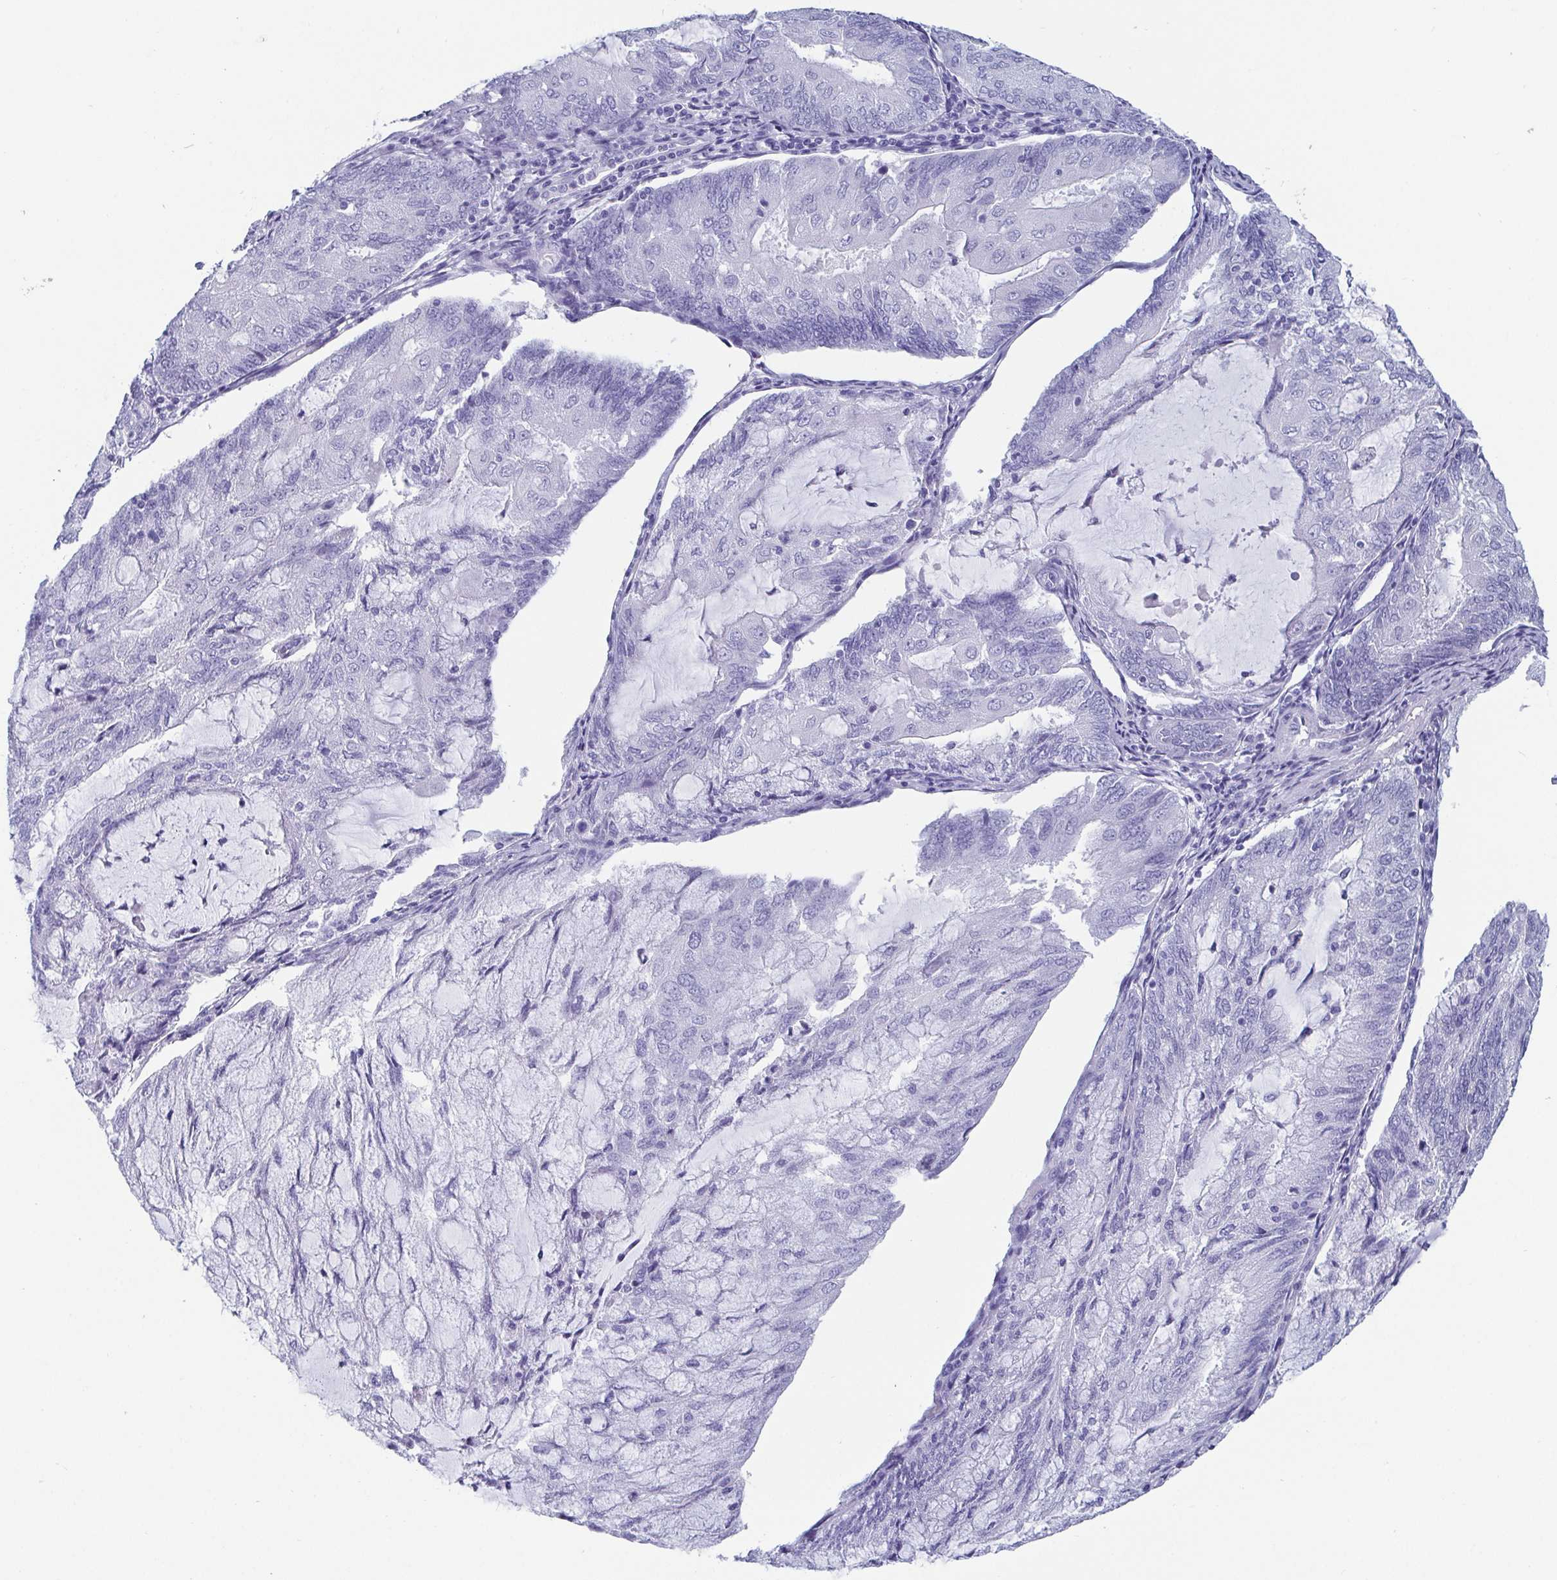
{"staining": {"intensity": "negative", "quantity": "none", "location": "none"}, "tissue": "endometrial cancer", "cell_type": "Tumor cells", "image_type": "cancer", "snomed": [{"axis": "morphology", "description": "Adenocarcinoma, NOS"}, {"axis": "topography", "description": "Endometrium"}], "caption": "This is an immunohistochemistry (IHC) micrograph of endometrial adenocarcinoma. There is no positivity in tumor cells.", "gene": "SCGN", "patient": {"sex": "female", "age": 81}}